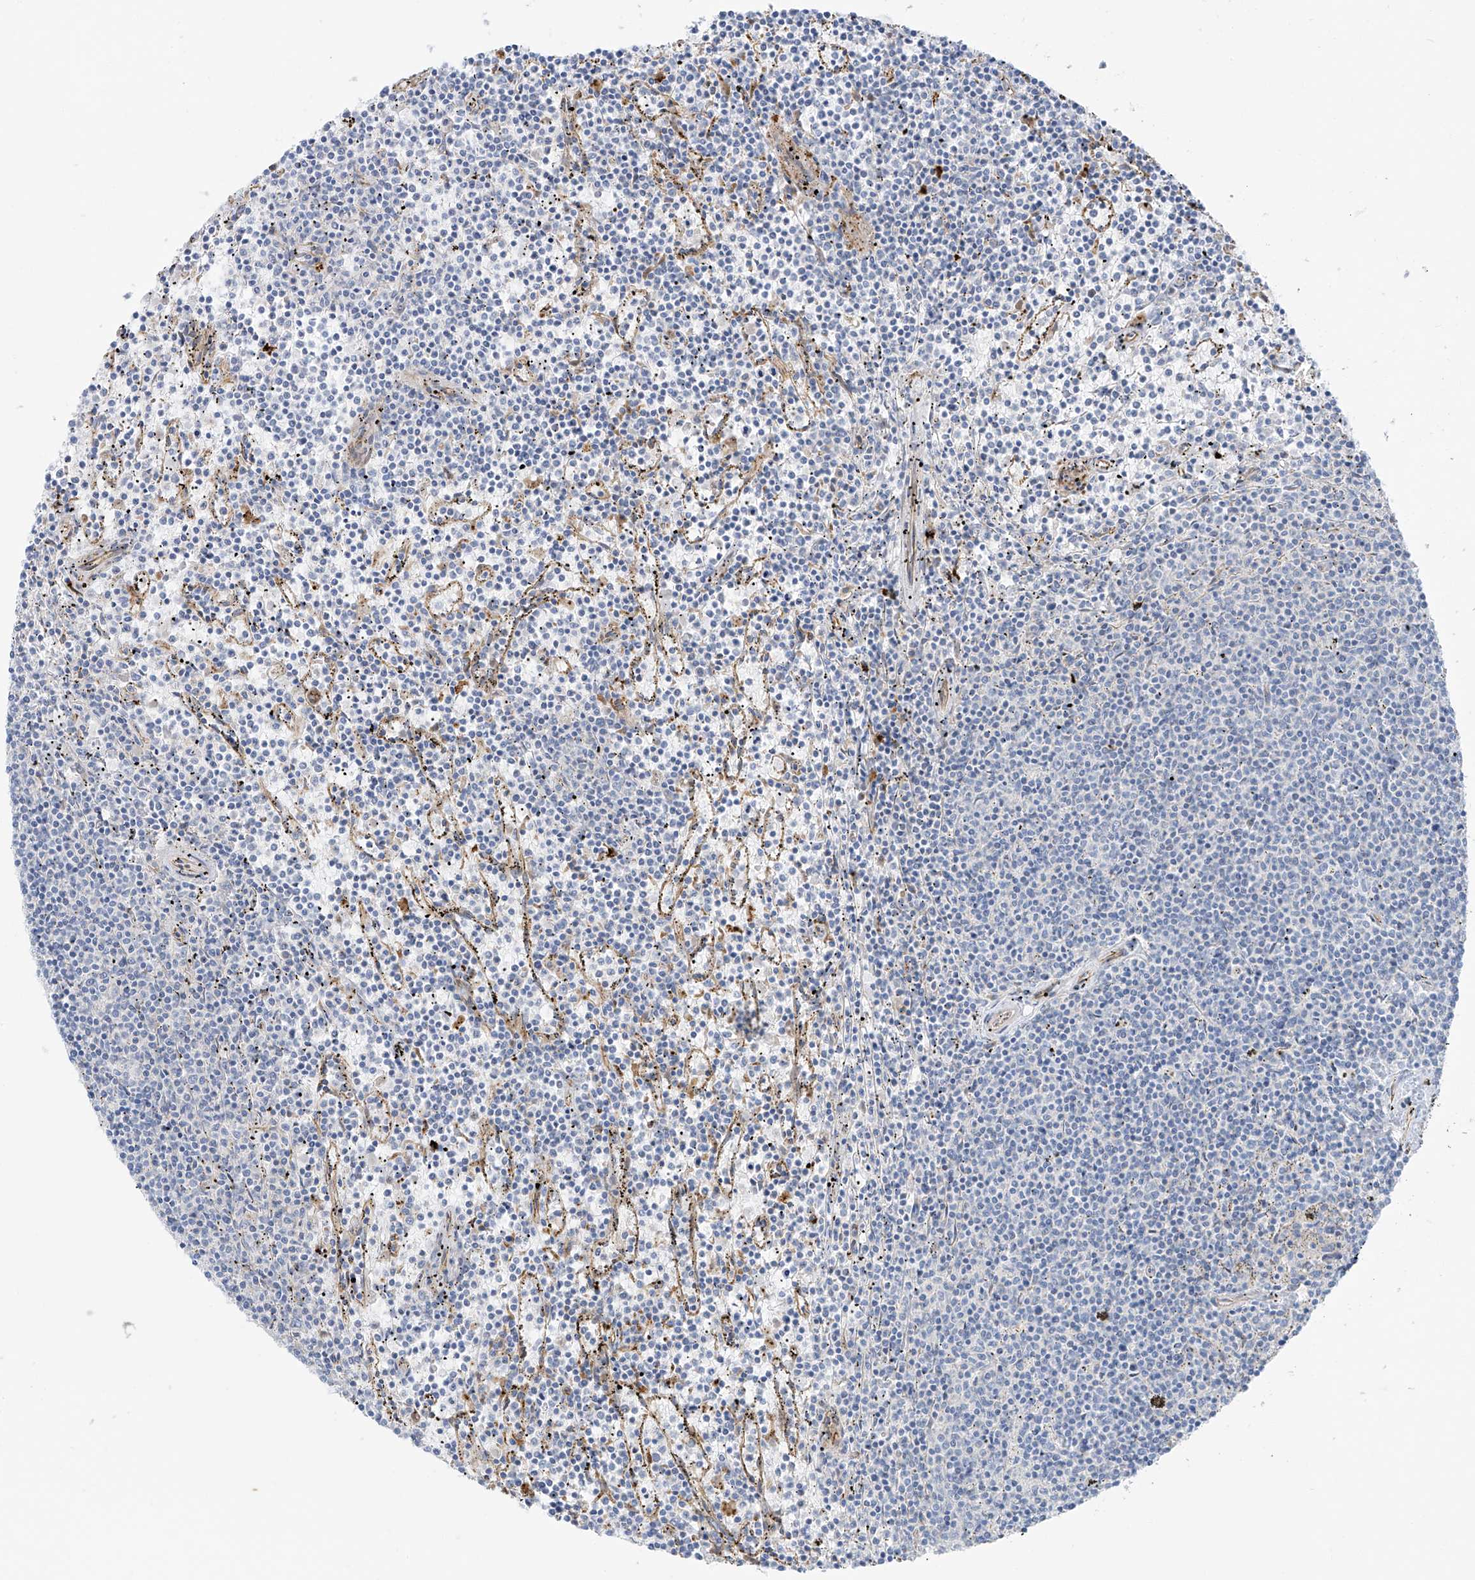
{"staining": {"intensity": "negative", "quantity": "none", "location": "none"}, "tissue": "lymphoma", "cell_type": "Tumor cells", "image_type": "cancer", "snomed": [{"axis": "morphology", "description": "Malignant lymphoma, non-Hodgkin's type, Low grade"}, {"axis": "topography", "description": "Spleen"}], "caption": "Lymphoma was stained to show a protein in brown. There is no significant staining in tumor cells.", "gene": "TAL2", "patient": {"sex": "female", "age": 50}}